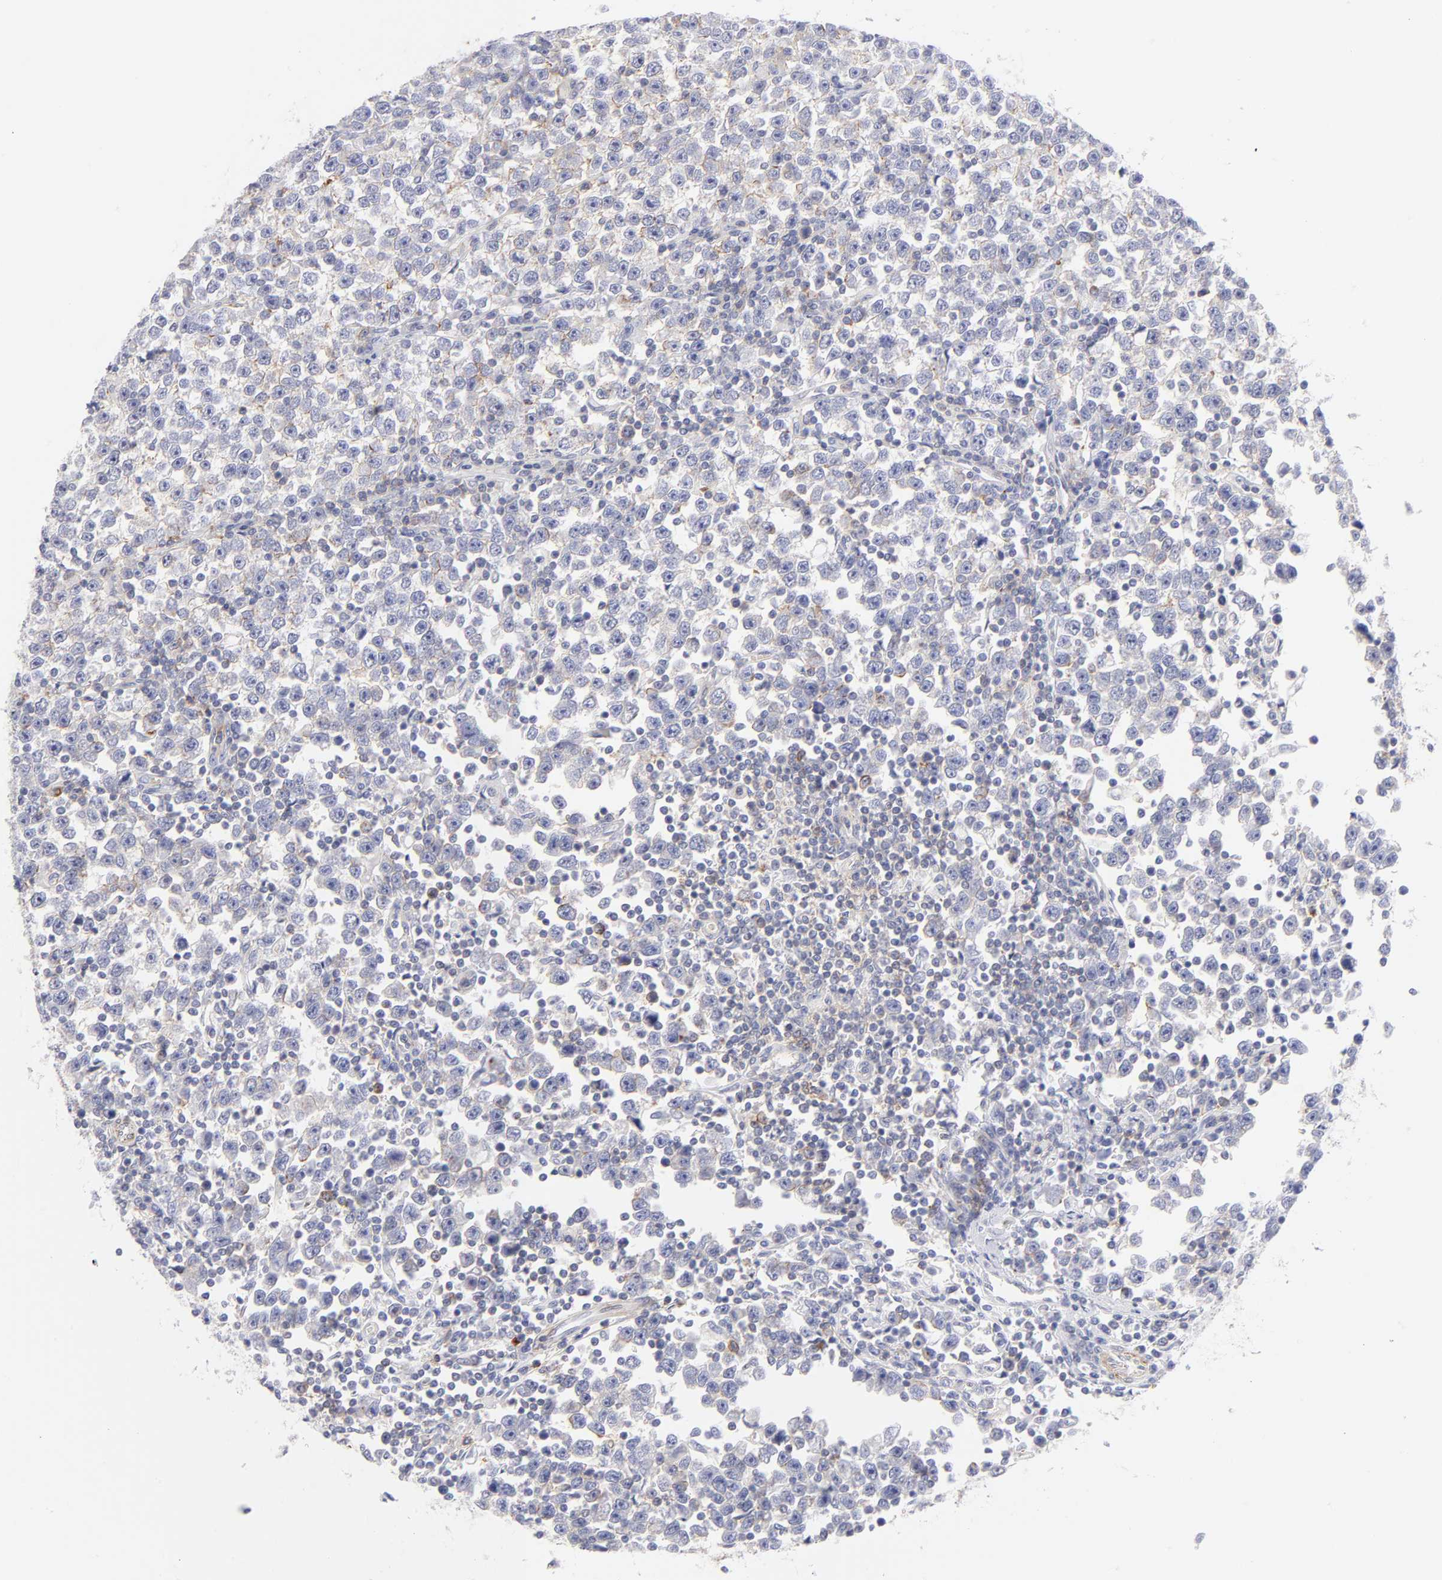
{"staining": {"intensity": "weak", "quantity": "<25%", "location": "cytoplasmic/membranous"}, "tissue": "testis cancer", "cell_type": "Tumor cells", "image_type": "cancer", "snomed": [{"axis": "morphology", "description": "Seminoma, NOS"}, {"axis": "topography", "description": "Testis"}], "caption": "This micrograph is of seminoma (testis) stained with immunohistochemistry (IHC) to label a protein in brown with the nuclei are counter-stained blue. There is no positivity in tumor cells.", "gene": "ACTA2", "patient": {"sex": "male", "age": 43}}